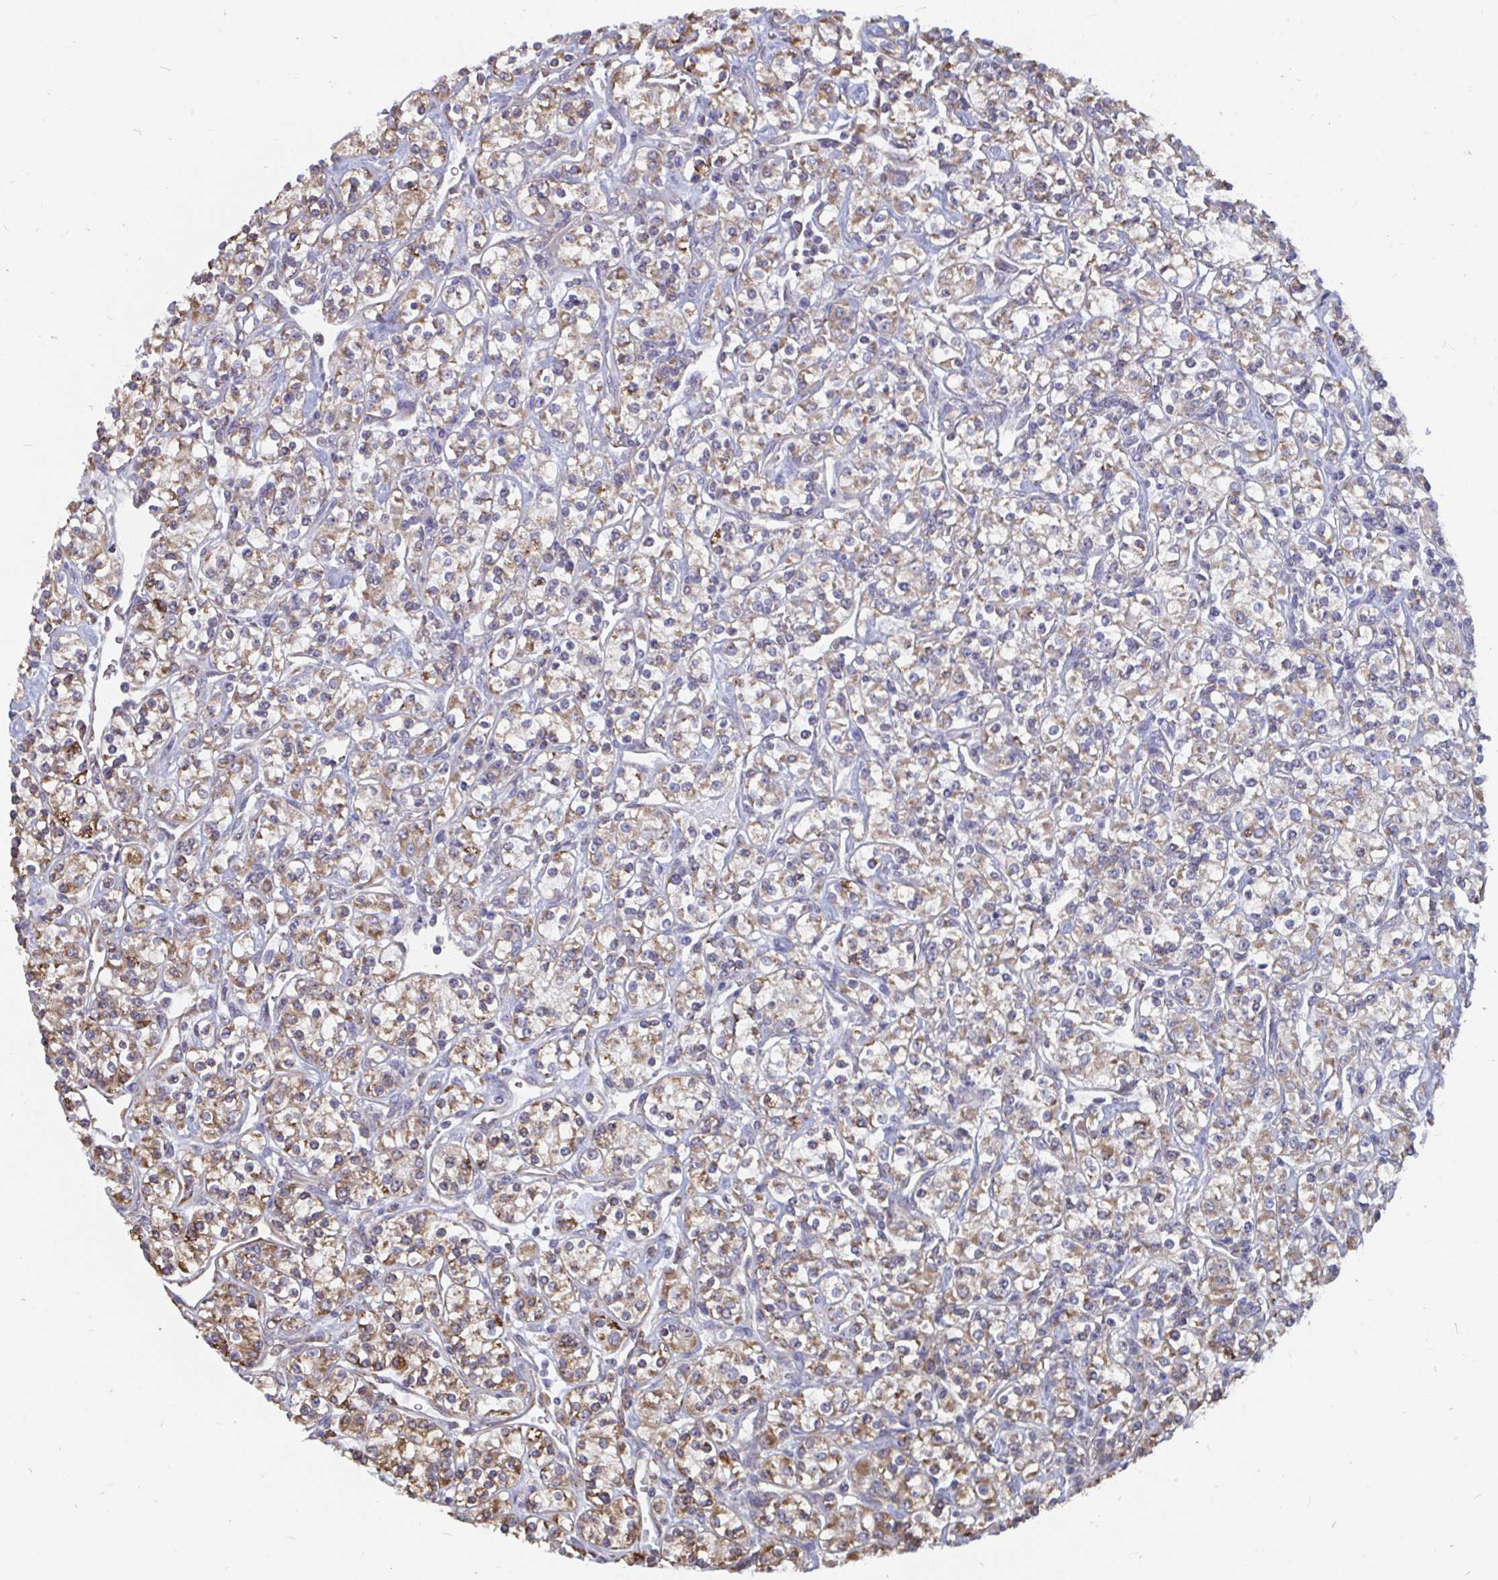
{"staining": {"intensity": "moderate", "quantity": ">75%", "location": "cytoplasmic/membranous"}, "tissue": "renal cancer", "cell_type": "Tumor cells", "image_type": "cancer", "snomed": [{"axis": "morphology", "description": "Adenocarcinoma, NOS"}, {"axis": "topography", "description": "Kidney"}], "caption": "Tumor cells exhibit medium levels of moderate cytoplasmic/membranous expression in about >75% of cells in human renal cancer. Nuclei are stained in blue.", "gene": "ELAVL1", "patient": {"sex": "male", "age": 77}}